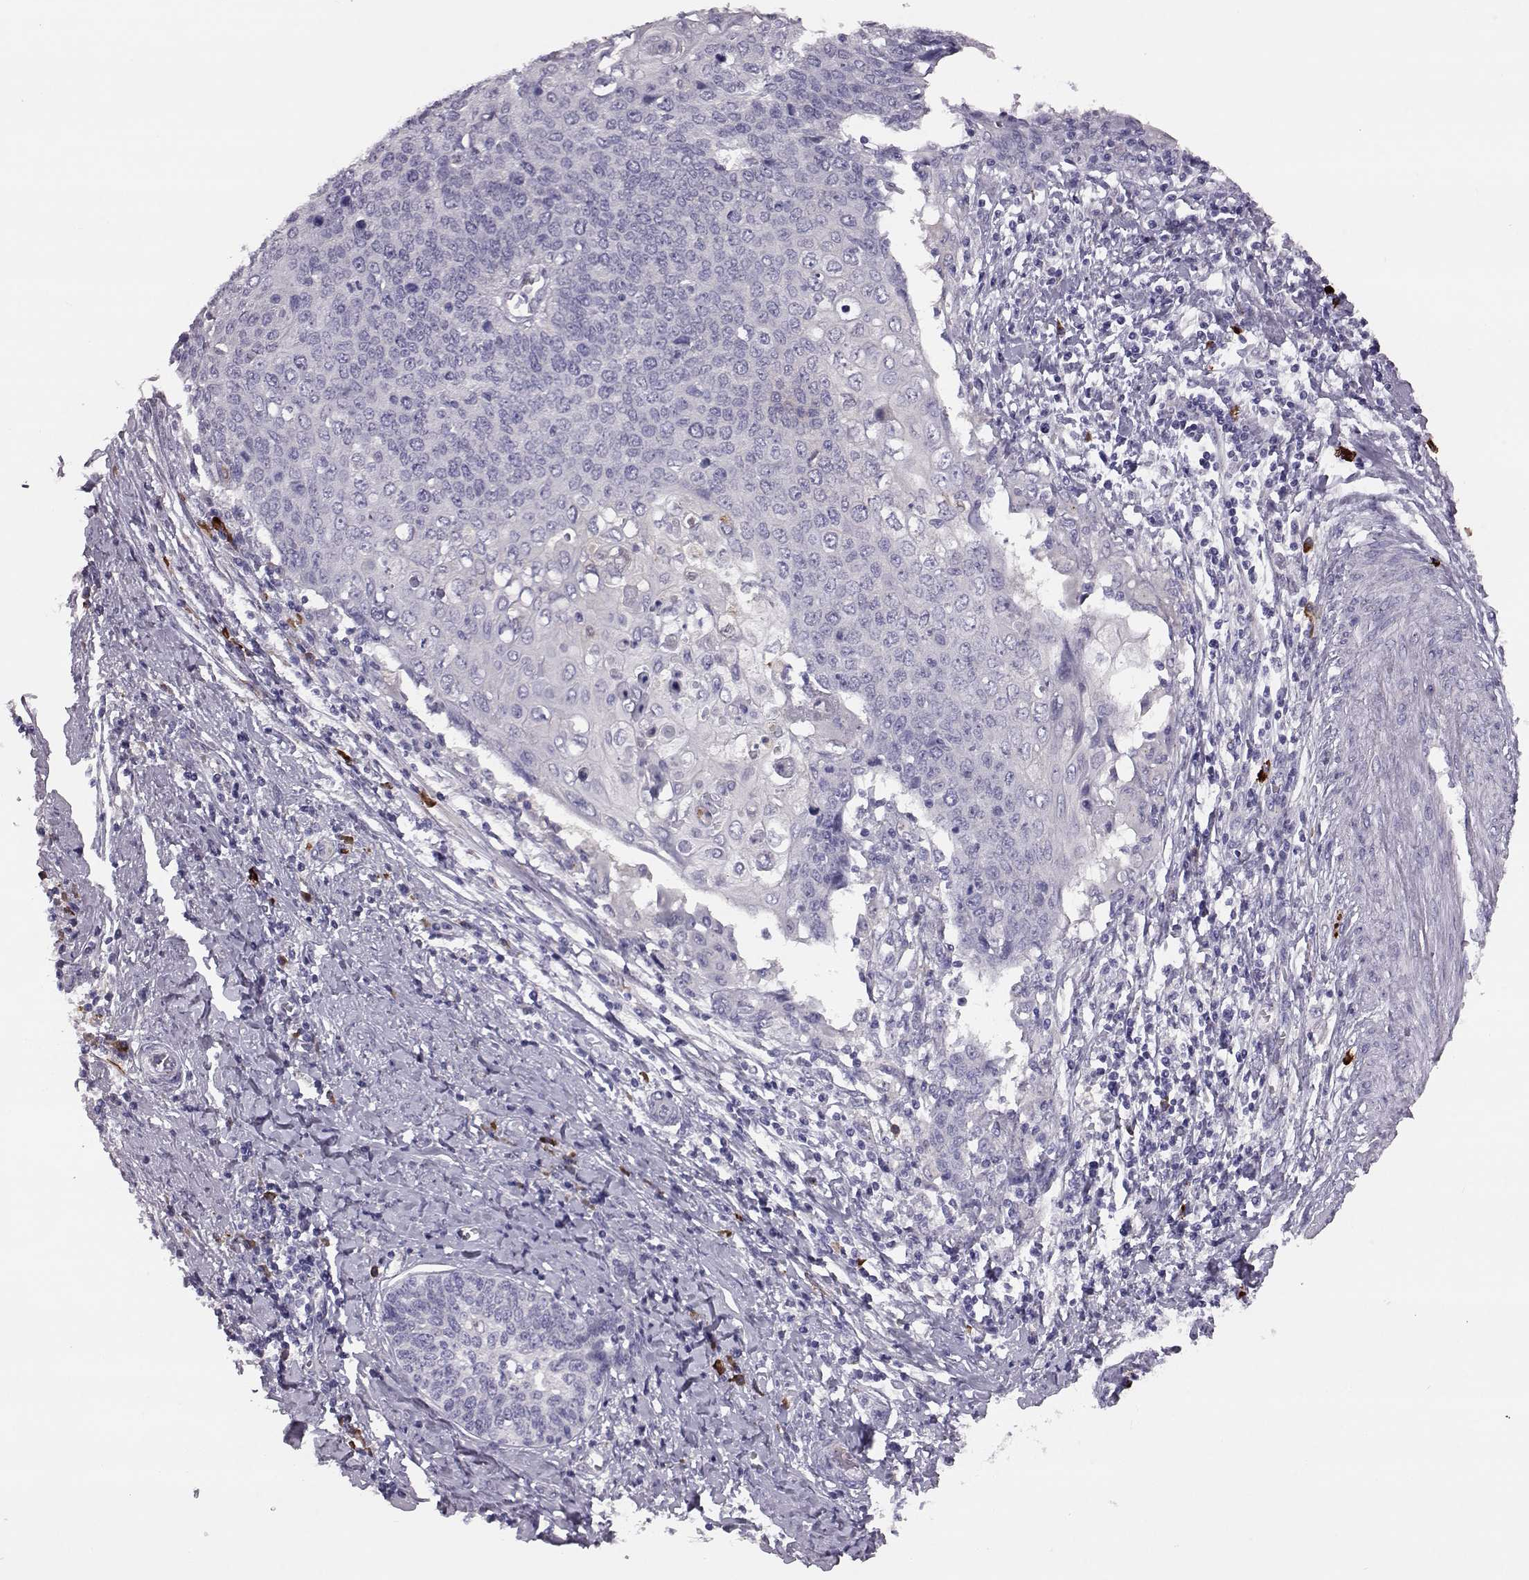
{"staining": {"intensity": "negative", "quantity": "none", "location": "none"}, "tissue": "cervical cancer", "cell_type": "Tumor cells", "image_type": "cancer", "snomed": [{"axis": "morphology", "description": "Squamous cell carcinoma, NOS"}, {"axis": "topography", "description": "Cervix"}], "caption": "Immunohistochemical staining of human cervical cancer (squamous cell carcinoma) exhibits no significant positivity in tumor cells. (DAB (3,3'-diaminobenzidine) IHC, high magnification).", "gene": "ADGRG5", "patient": {"sex": "female", "age": 39}}